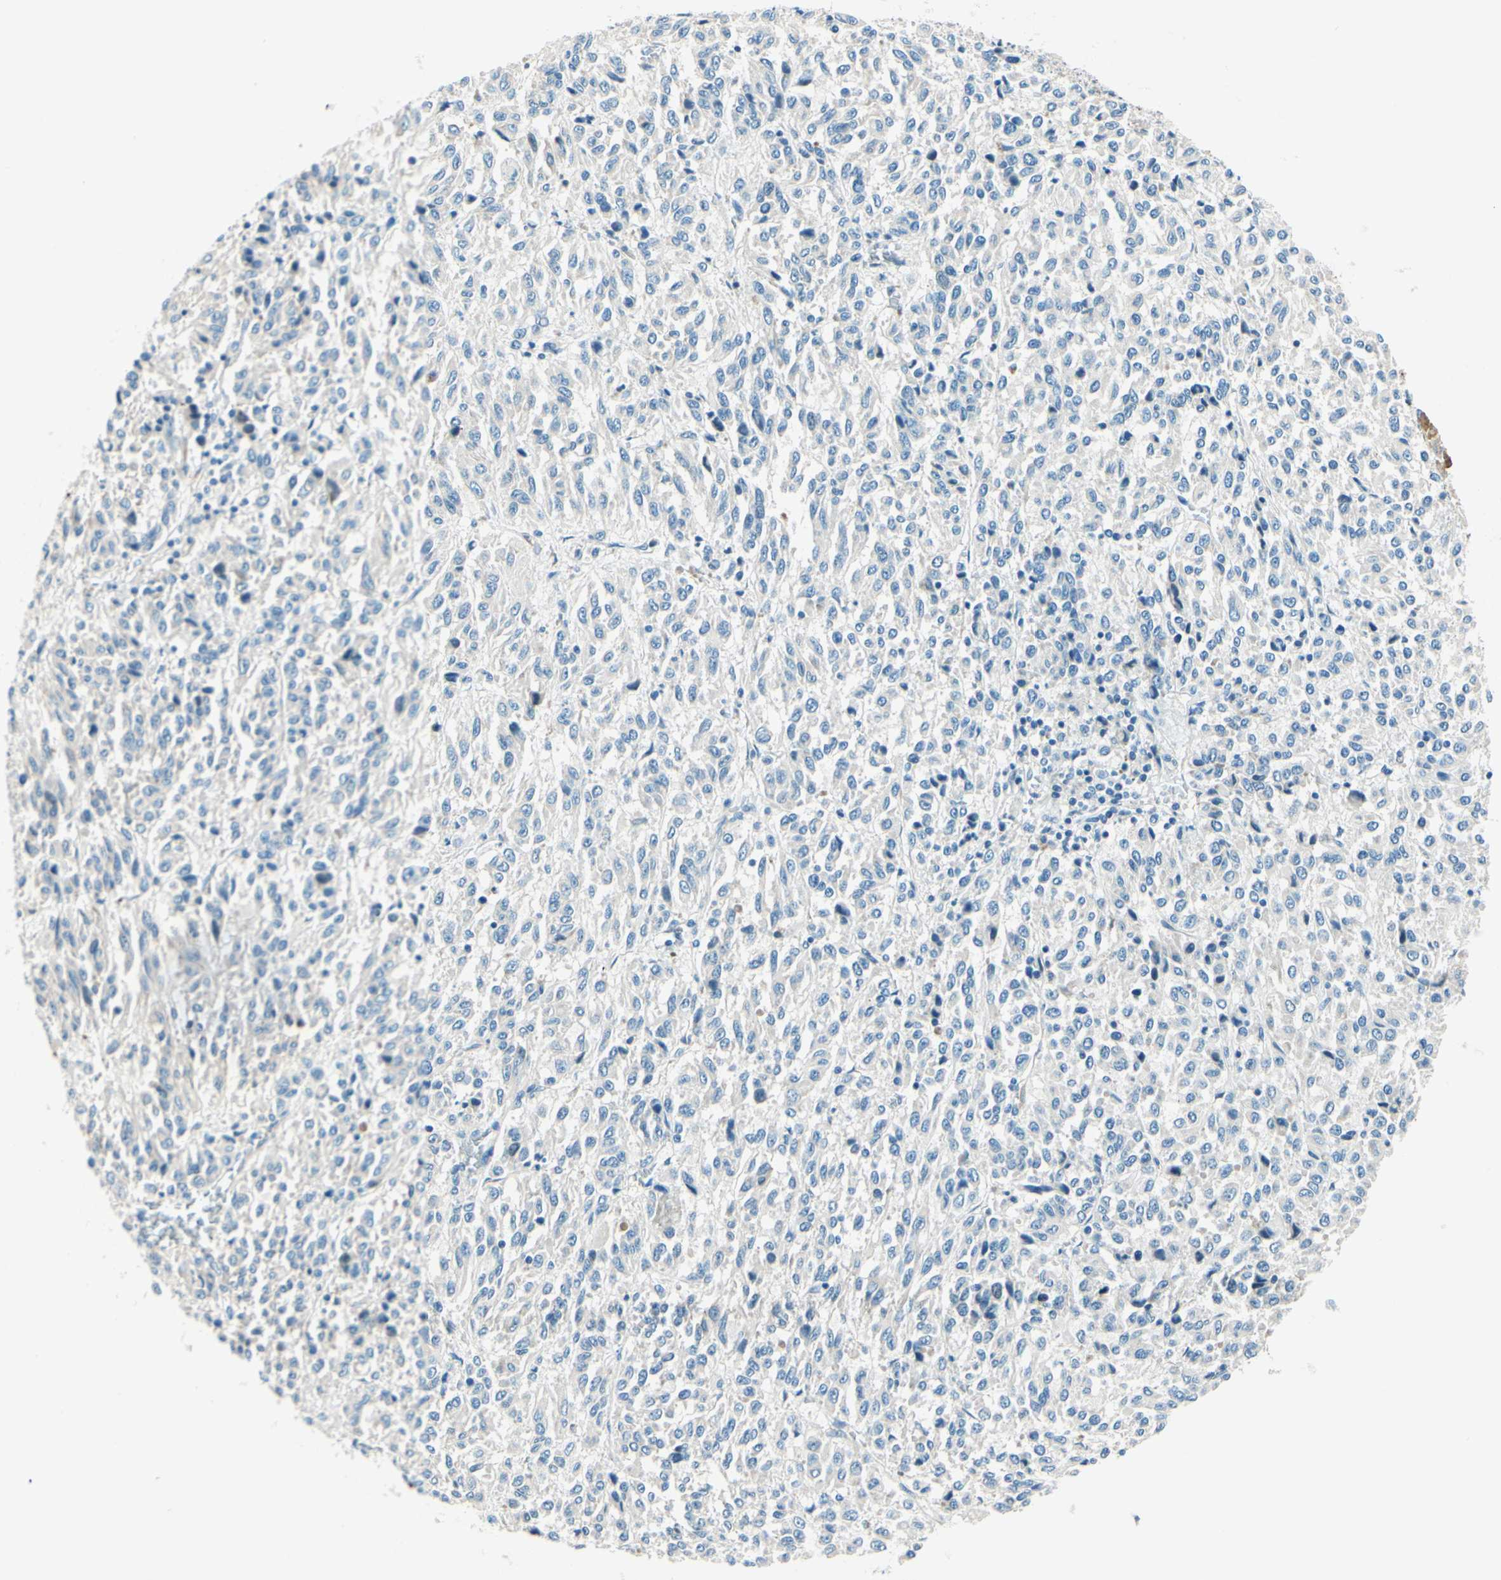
{"staining": {"intensity": "negative", "quantity": "none", "location": "none"}, "tissue": "melanoma", "cell_type": "Tumor cells", "image_type": "cancer", "snomed": [{"axis": "morphology", "description": "Malignant melanoma, Metastatic site"}, {"axis": "topography", "description": "Lung"}], "caption": "Human malignant melanoma (metastatic site) stained for a protein using immunohistochemistry (IHC) displays no positivity in tumor cells.", "gene": "TAOK2", "patient": {"sex": "male", "age": 64}}